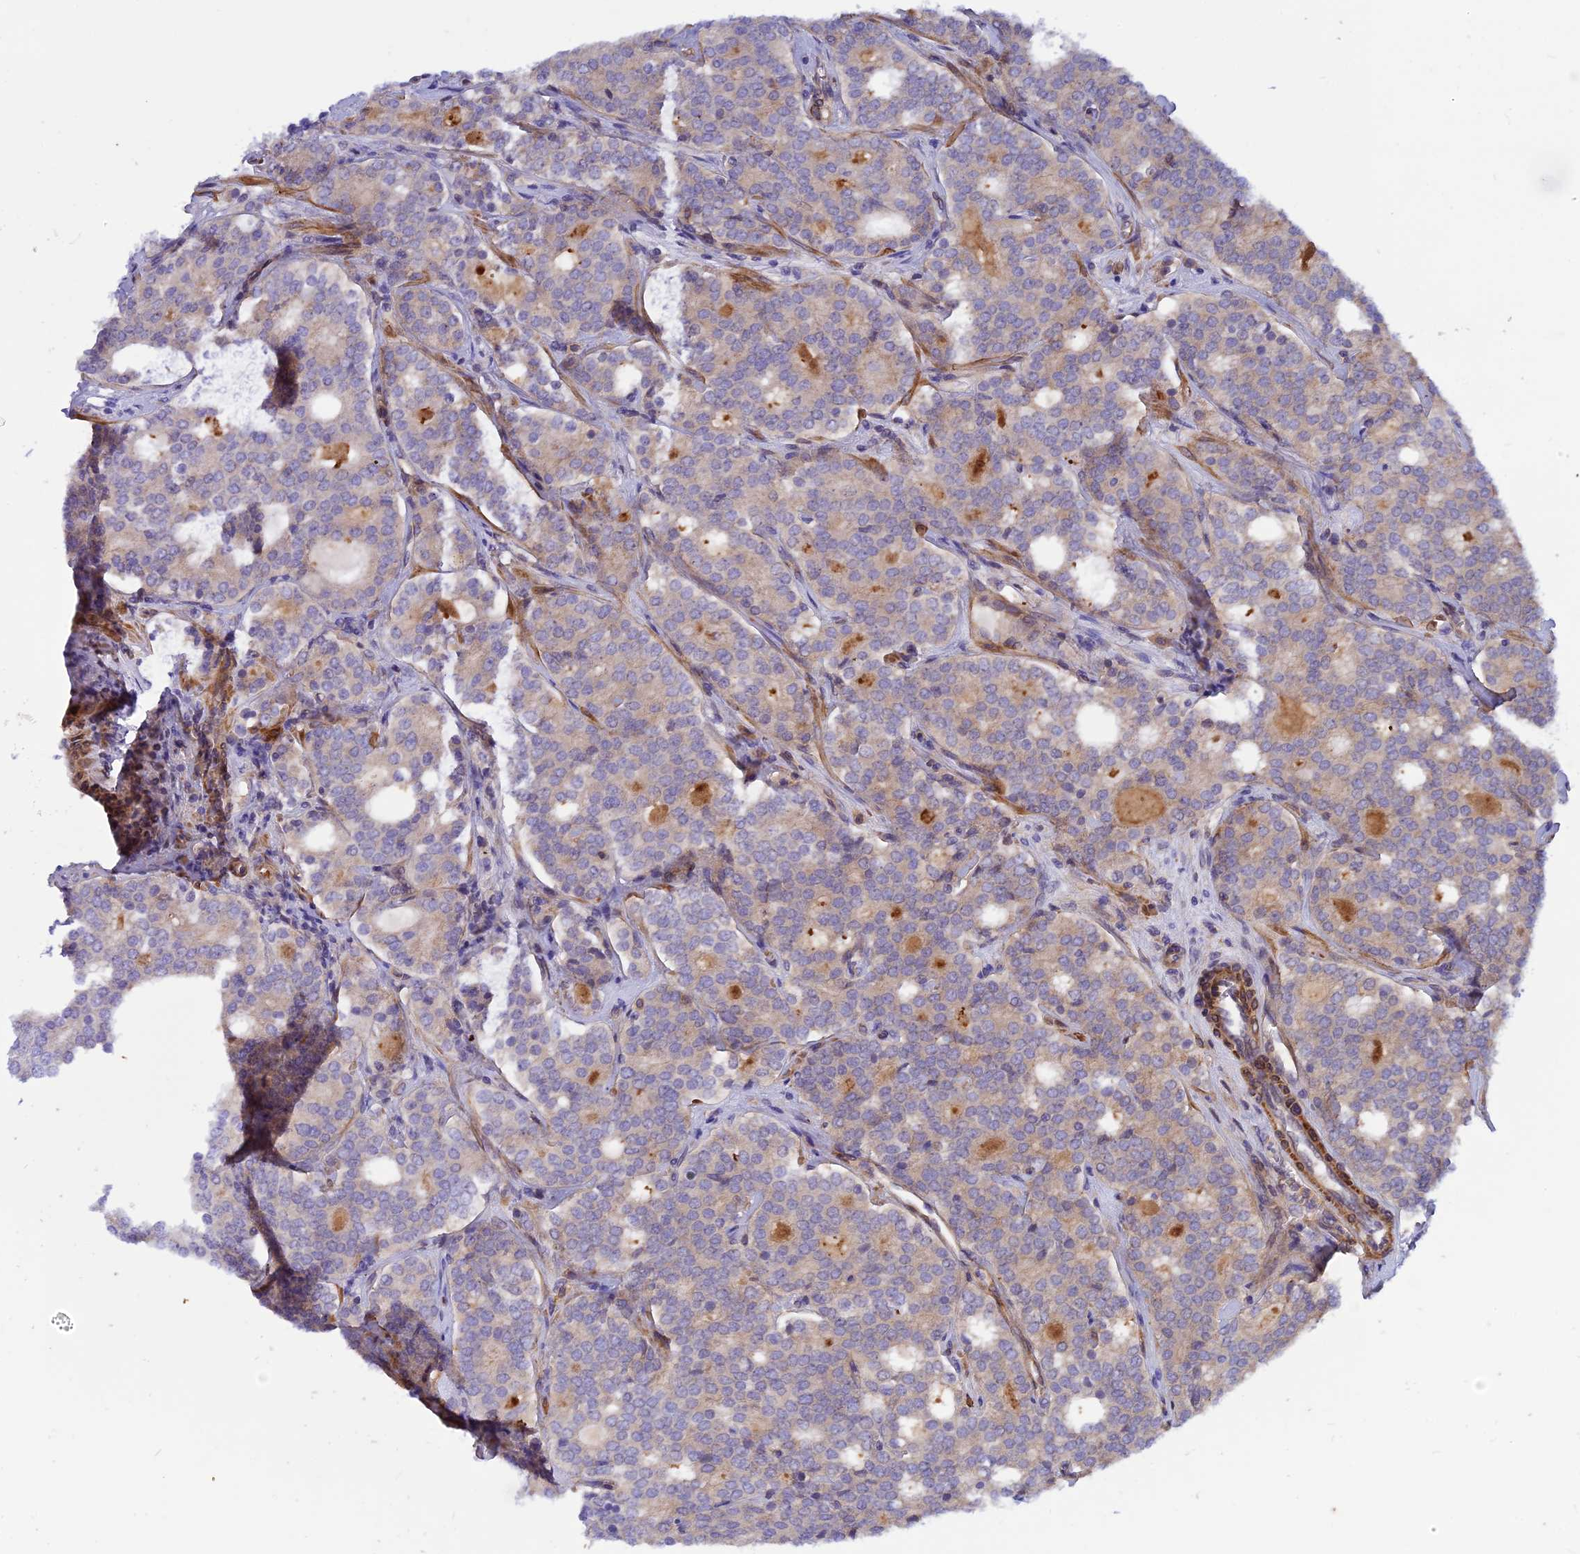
{"staining": {"intensity": "weak", "quantity": "<25%", "location": "cytoplasmic/membranous"}, "tissue": "prostate cancer", "cell_type": "Tumor cells", "image_type": "cancer", "snomed": [{"axis": "morphology", "description": "Adenocarcinoma, High grade"}, {"axis": "topography", "description": "Prostate"}], "caption": "High-grade adenocarcinoma (prostate) was stained to show a protein in brown. There is no significant staining in tumor cells.", "gene": "TRIM43B", "patient": {"sex": "male", "age": 64}}